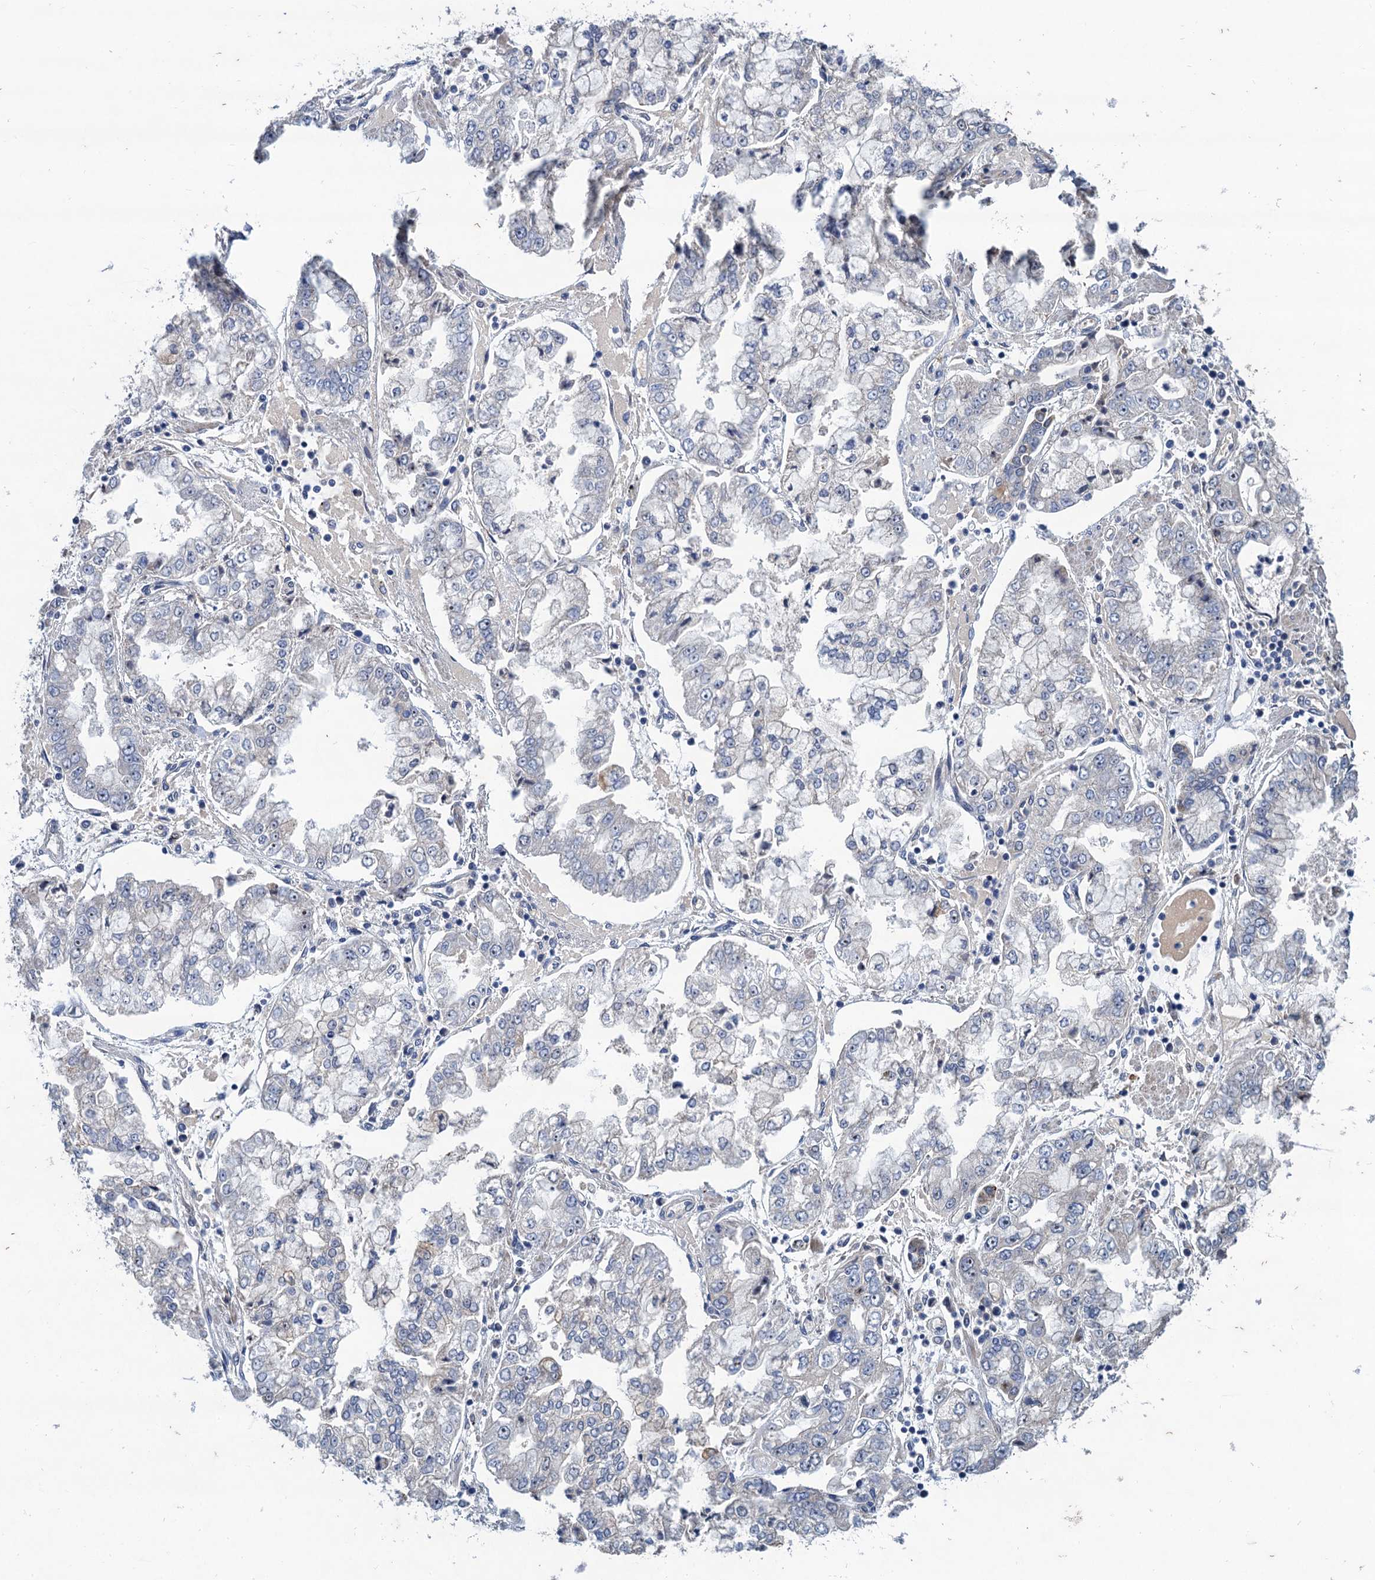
{"staining": {"intensity": "negative", "quantity": "none", "location": "none"}, "tissue": "stomach cancer", "cell_type": "Tumor cells", "image_type": "cancer", "snomed": [{"axis": "morphology", "description": "Adenocarcinoma, NOS"}, {"axis": "topography", "description": "Stomach"}], "caption": "Tumor cells are negative for protein expression in human stomach cancer.", "gene": "TRAF7", "patient": {"sex": "male", "age": 76}}